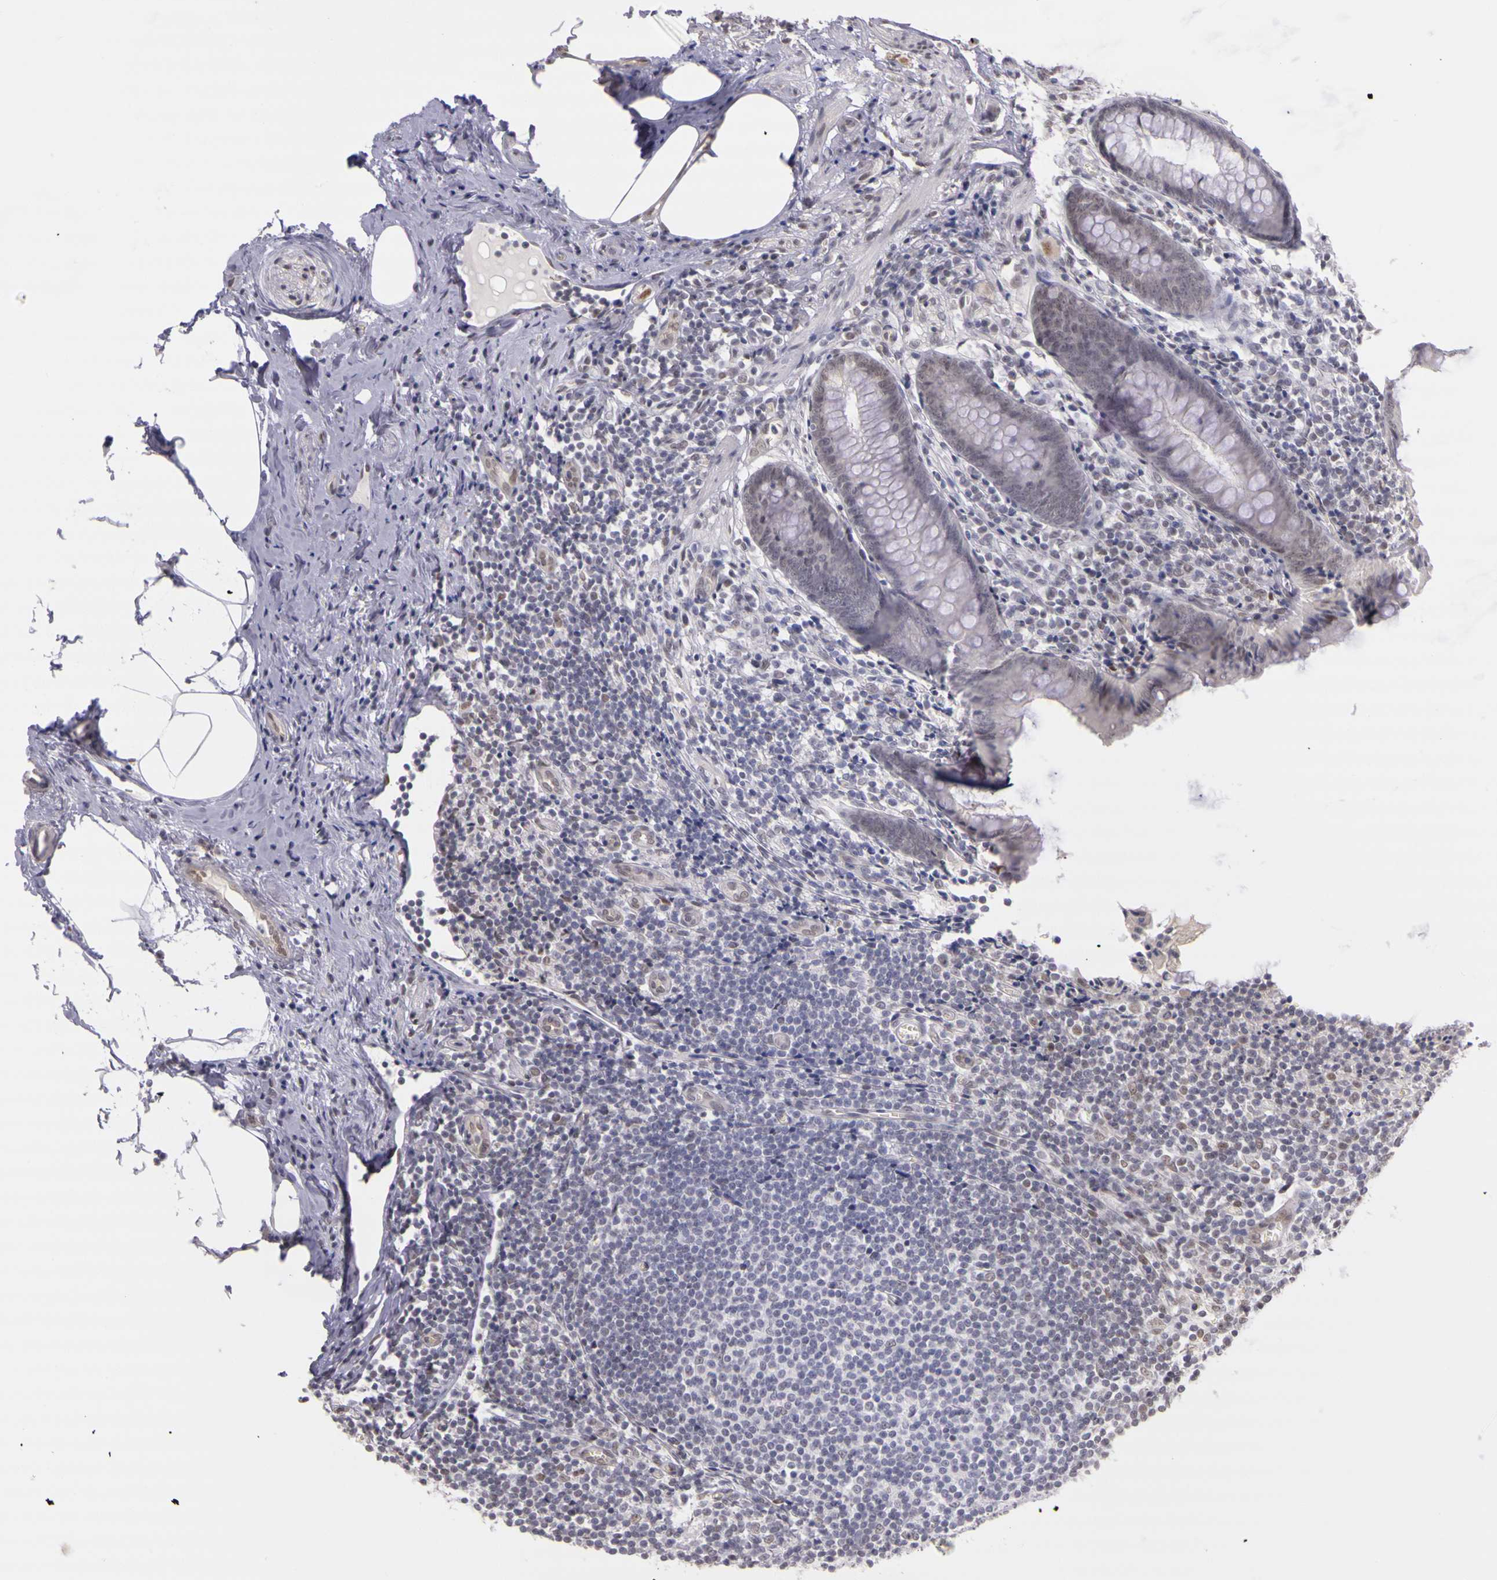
{"staining": {"intensity": "weak", "quantity": "<25%", "location": "nuclear"}, "tissue": "appendix", "cell_type": "Glandular cells", "image_type": "normal", "snomed": [{"axis": "morphology", "description": "Normal tissue, NOS"}, {"axis": "topography", "description": "Appendix"}], "caption": "This is an IHC photomicrograph of unremarkable appendix. There is no positivity in glandular cells.", "gene": "WDR13", "patient": {"sex": "female", "age": 36}}